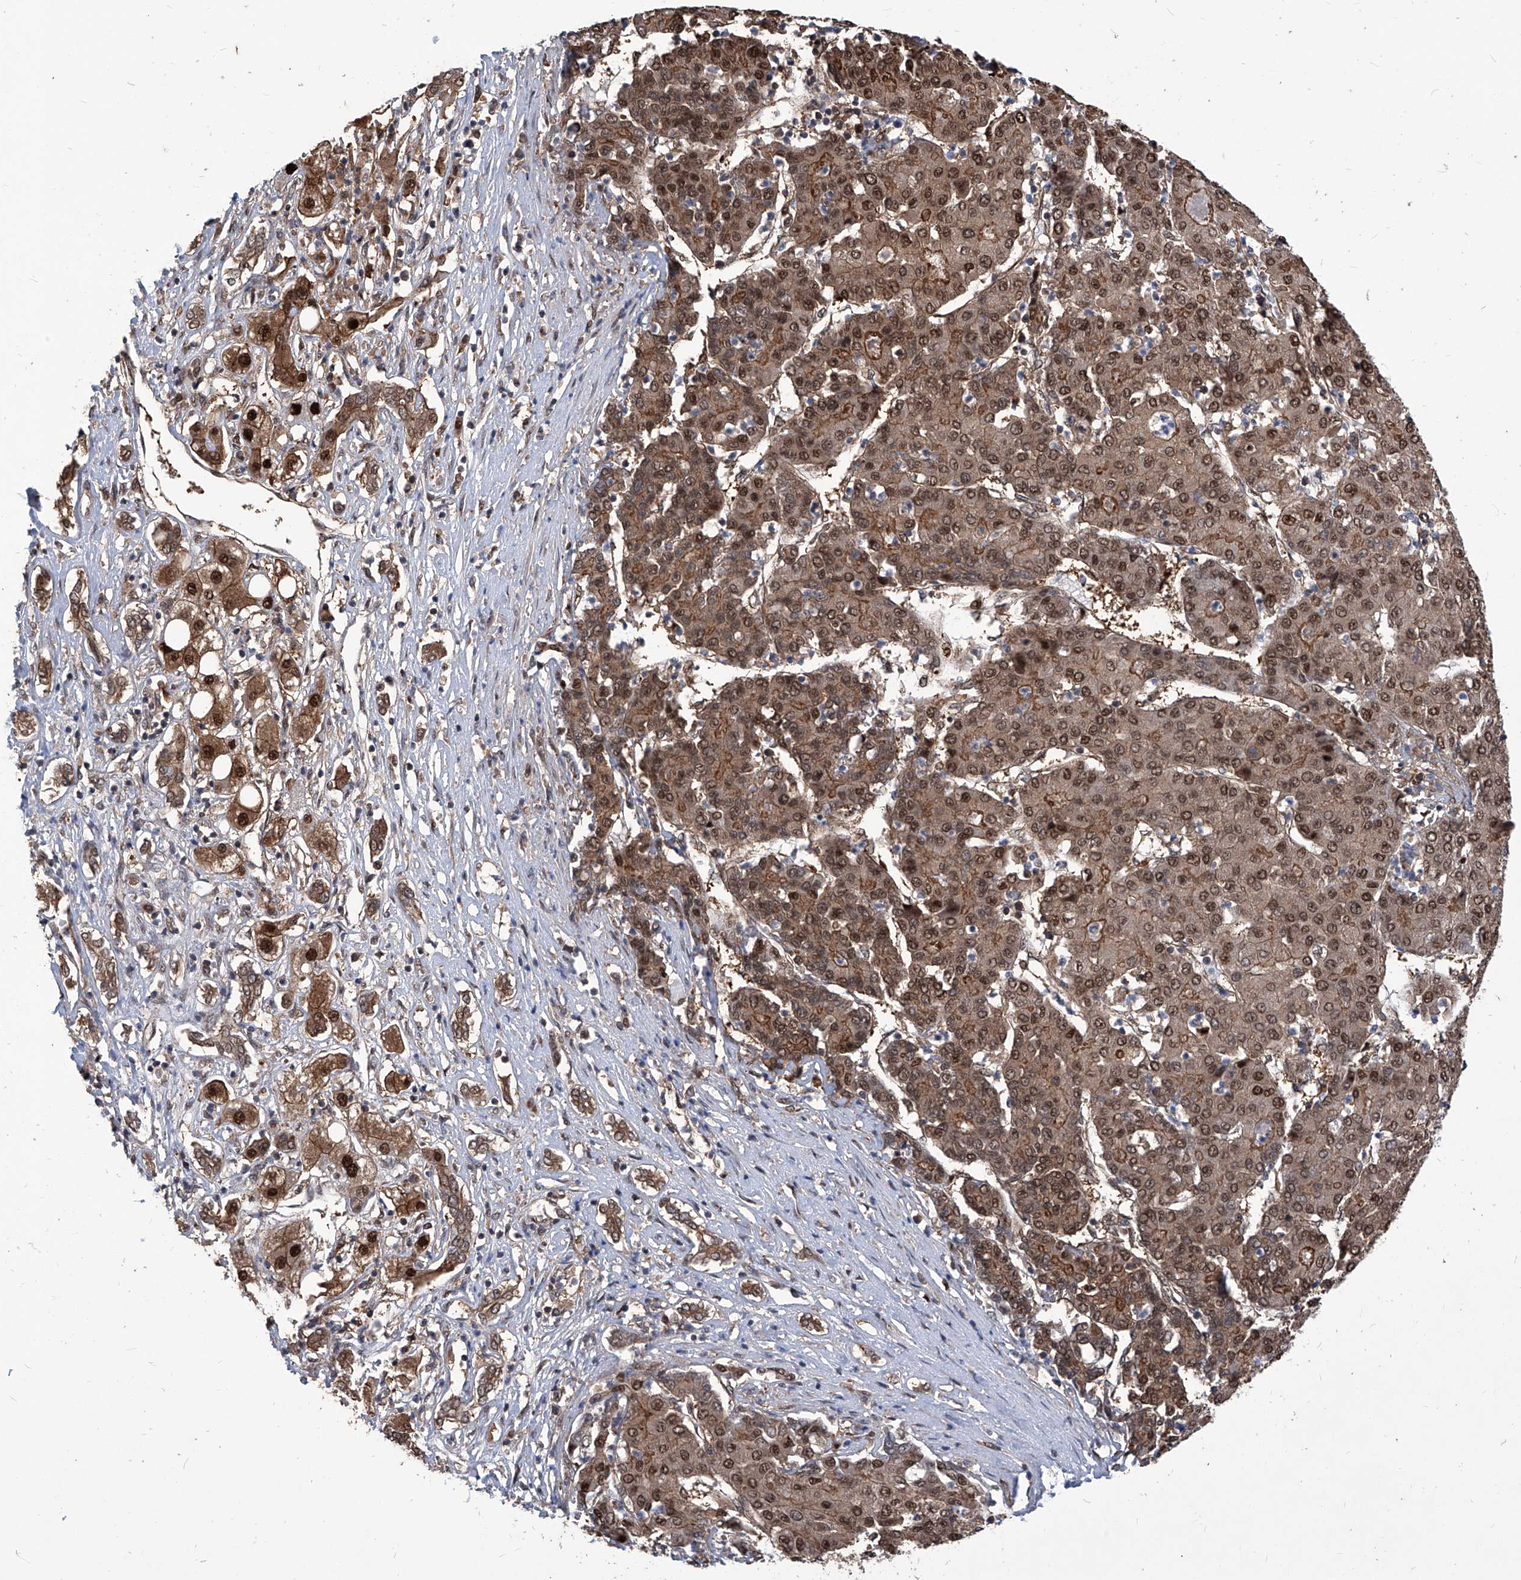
{"staining": {"intensity": "strong", "quantity": ">75%", "location": "cytoplasmic/membranous,nuclear"}, "tissue": "liver cancer", "cell_type": "Tumor cells", "image_type": "cancer", "snomed": [{"axis": "morphology", "description": "Carcinoma, Hepatocellular, NOS"}, {"axis": "topography", "description": "Liver"}], "caption": "The immunohistochemical stain highlights strong cytoplasmic/membranous and nuclear positivity in tumor cells of hepatocellular carcinoma (liver) tissue. The protein is stained brown, and the nuclei are stained in blue (DAB (3,3'-diaminobenzidine) IHC with brightfield microscopy, high magnification).", "gene": "PSMB1", "patient": {"sex": "male", "age": 65}}